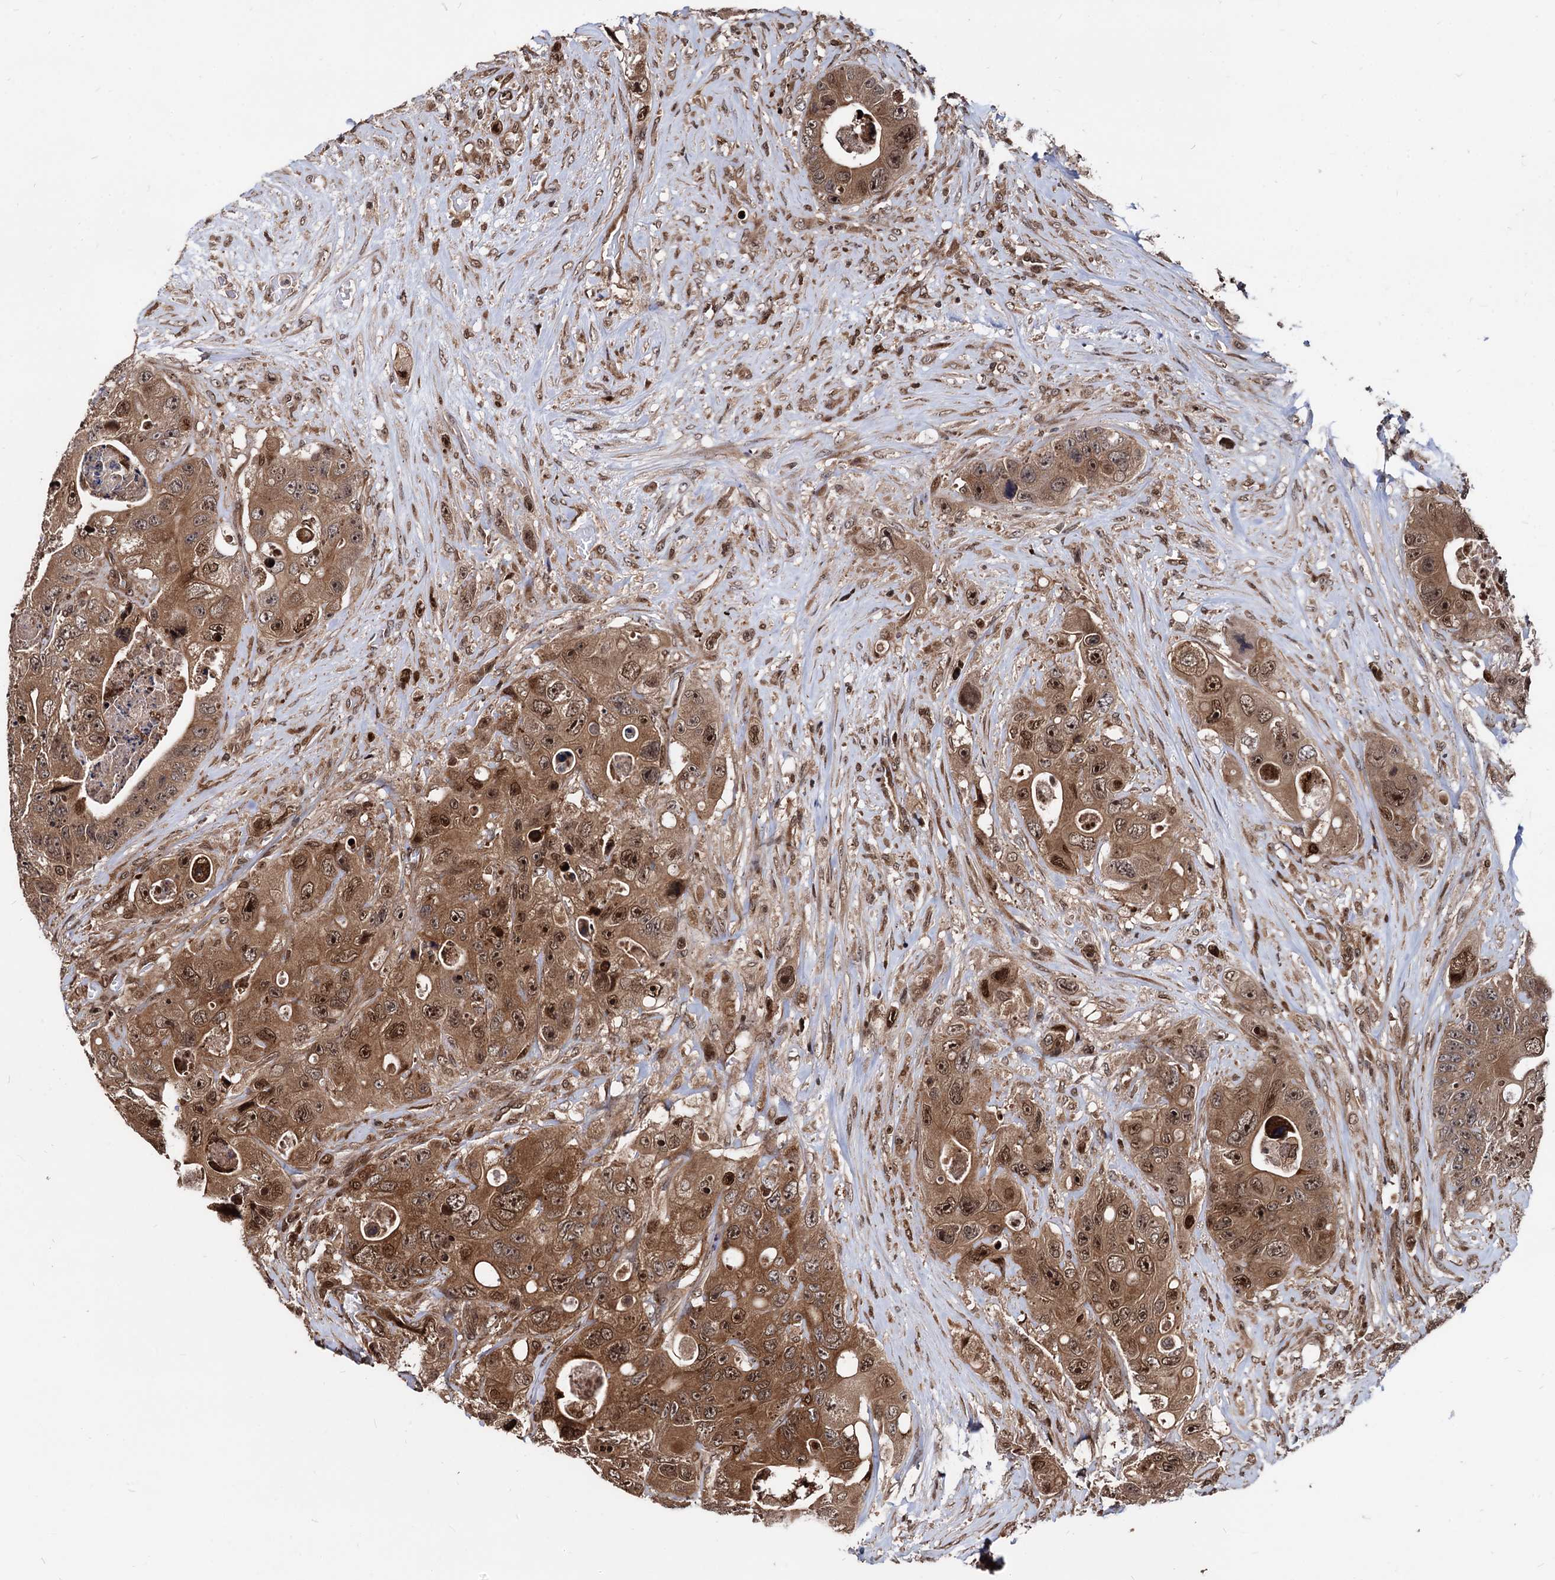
{"staining": {"intensity": "moderate", "quantity": ">75%", "location": "cytoplasmic/membranous,nuclear"}, "tissue": "colorectal cancer", "cell_type": "Tumor cells", "image_type": "cancer", "snomed": [{"axis": "morphology", "description": "Adenocarcinoma, NOS"}, {"axis": "topography", "description": "Colon"}], "caption": "High-magnification brightfield microscopy of colorectal cancer stained with DAB (3,3'-diaminobenzidine) (brown) and counterstained with hematoxylin (blue). tumor cells exhibit moderate cytoplasmic/membranous and nuclear expression is identified in about>75% of cells.", "gene": "ANKRD12", "patient": {"sex": "female", "age": 46}}